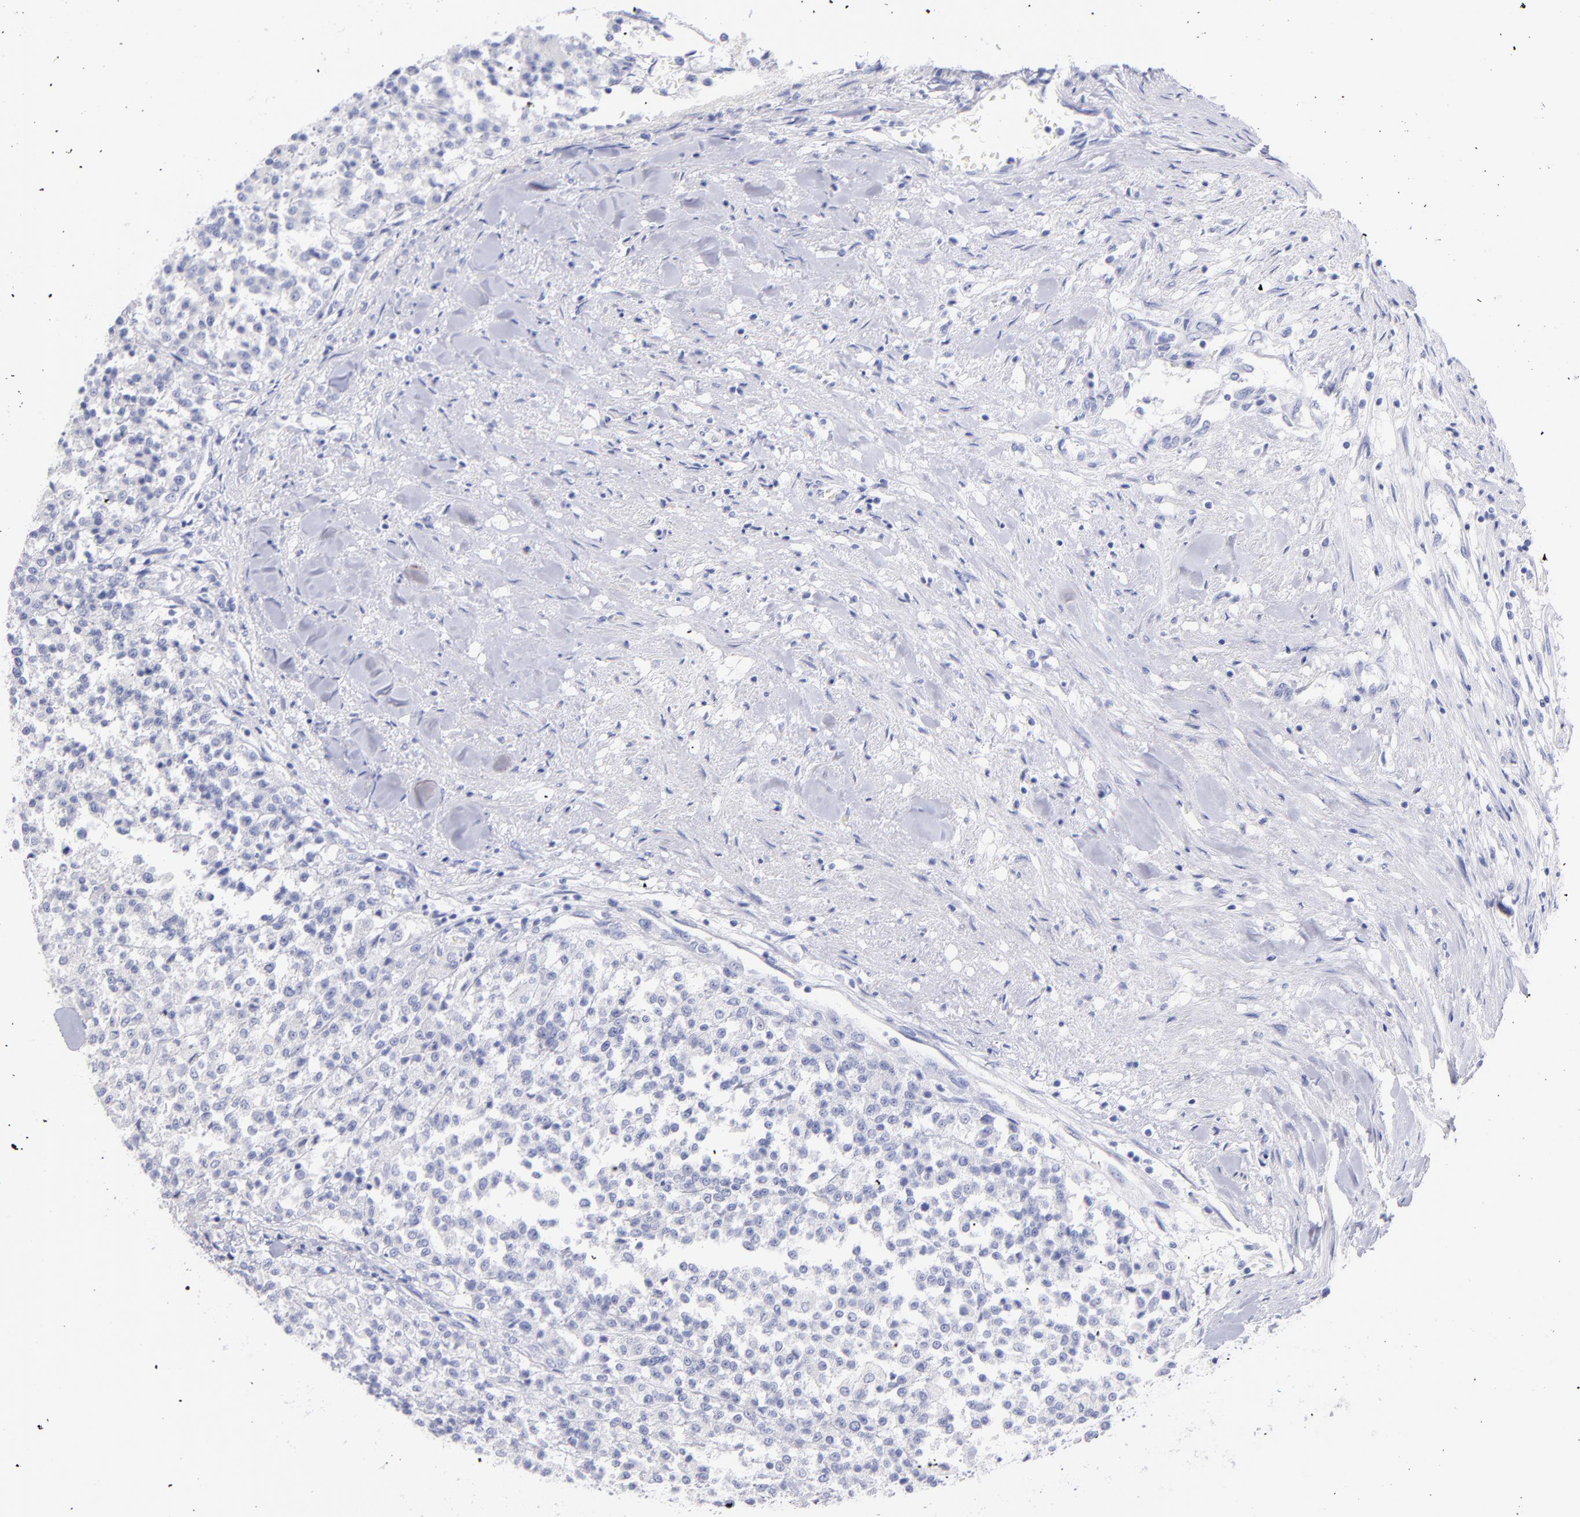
{"staining": {"intensity": "negative", "quantity": "none", "location": "none"}, "tissue": "testis cancer", "cell_type": "Tumor cells", "image_type": "cancer", "snomed": [{"axis": "morphology", "description": "Seminoma, NOS"}, {"axis": "topography", "description": "Testis"}], "caption": "An immunohistochemistry (IHC) image of seminoma (testis) is shown. There is no staining in tumor cells of seminoma (testis).", "gene": "SCGN", "patient": {"sex": "male", "age": 59}}